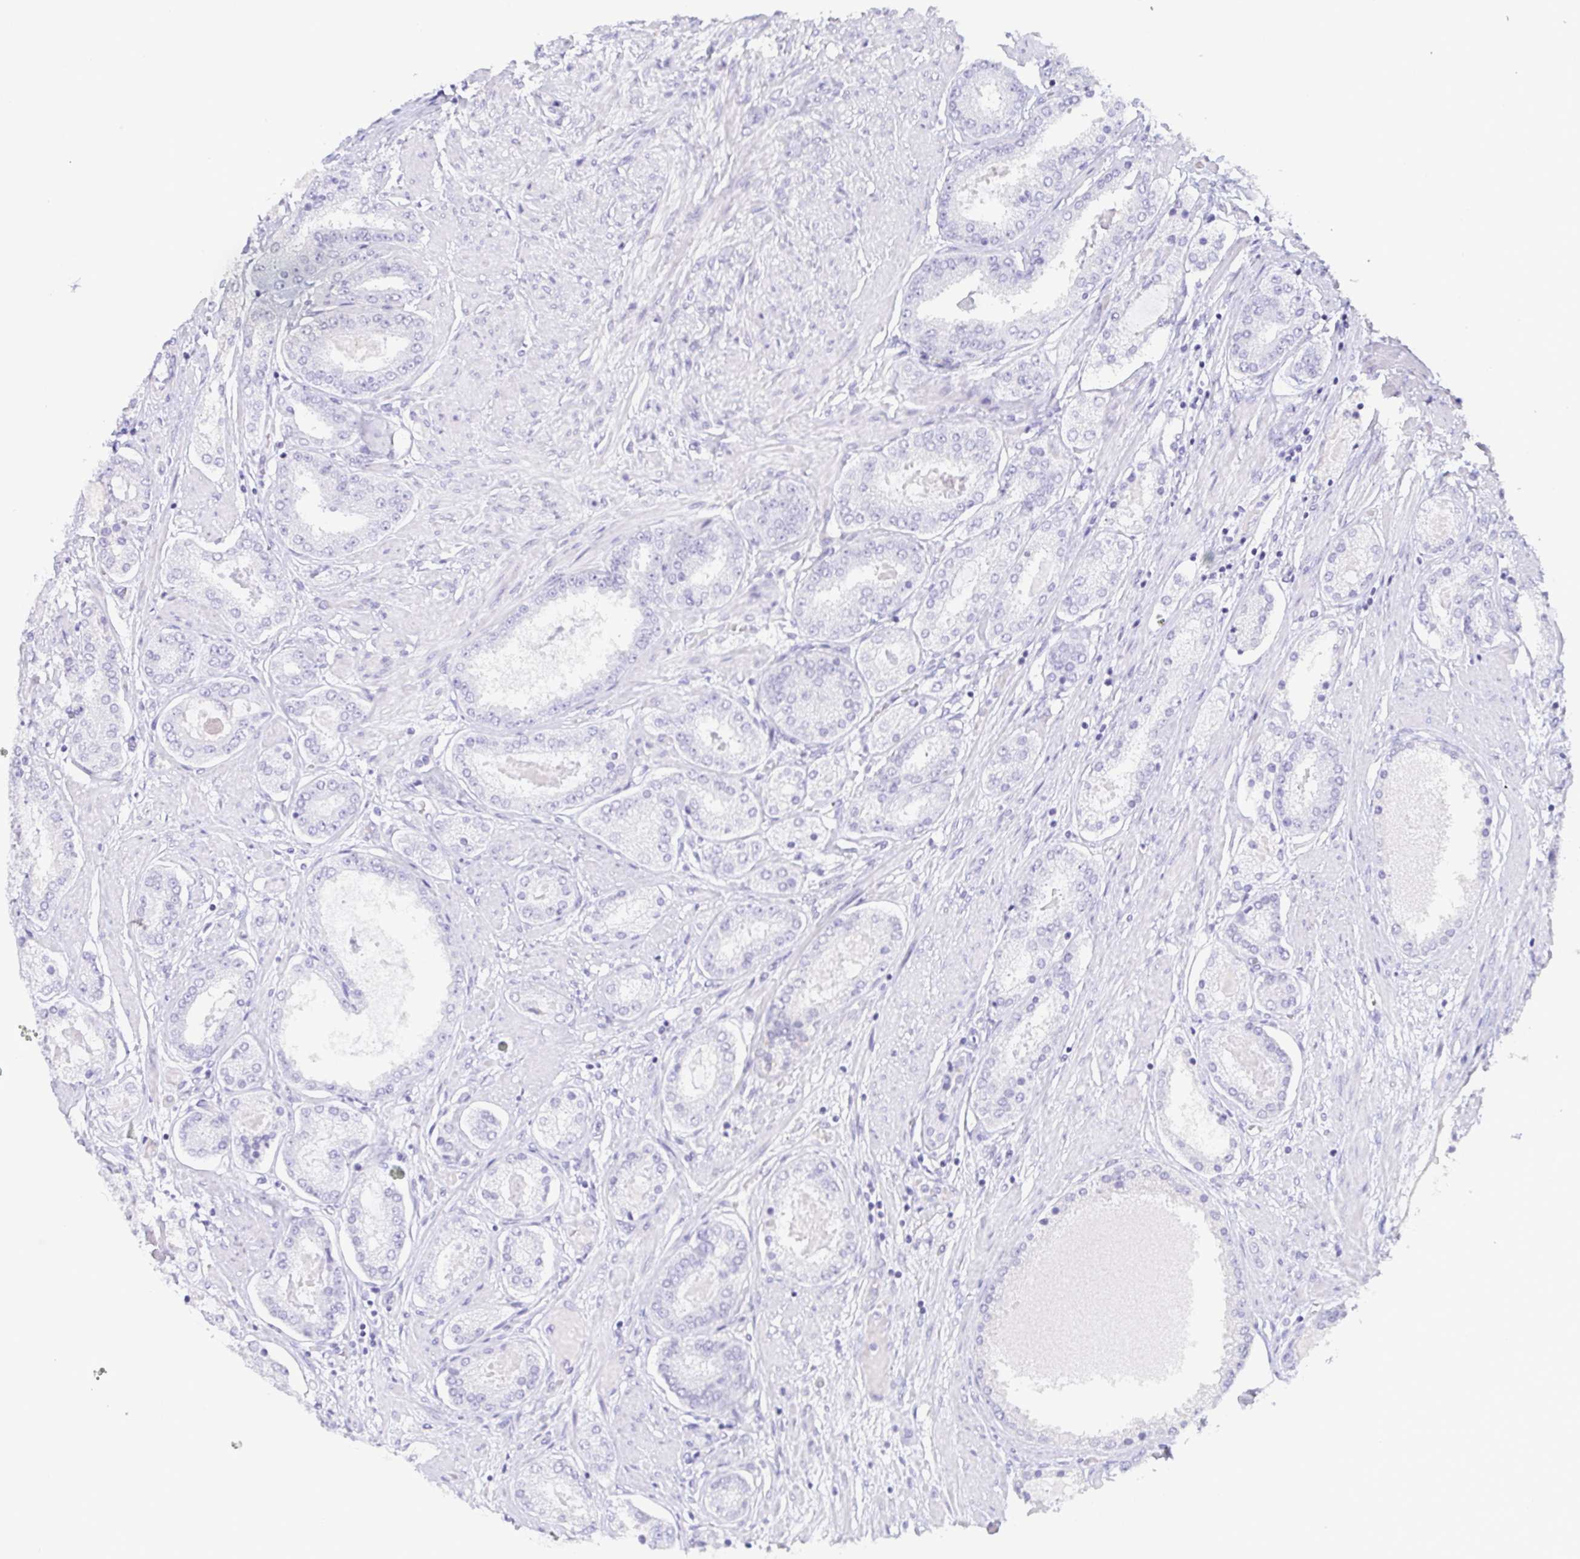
{"staining": {"intensity": "negative", "quantity": "none", "location": "none"}, "tissue": "prostate cancer", "cell_type": "Tumor cells", "image_type": "cancer", "snomed": [{"axis": "morphology", "description": "Adenocarcinoma, High grade"}, {"axis": "topography", "description": "Prostate"}], "caption": "The immunohistochemistry micrograph has no significant expression in tumor cells of prostate cancer (high-grade adenocarcinoma) tissue. The staining was performed using DAB (3,3'-diaminobenzidine) to visualize the protein expression in brown, while the nuclei were stained in blue with hematoxylin (Magnification: 20x).", "gene": "PRR4", "patient": {"sex": "male", "age": 63}}